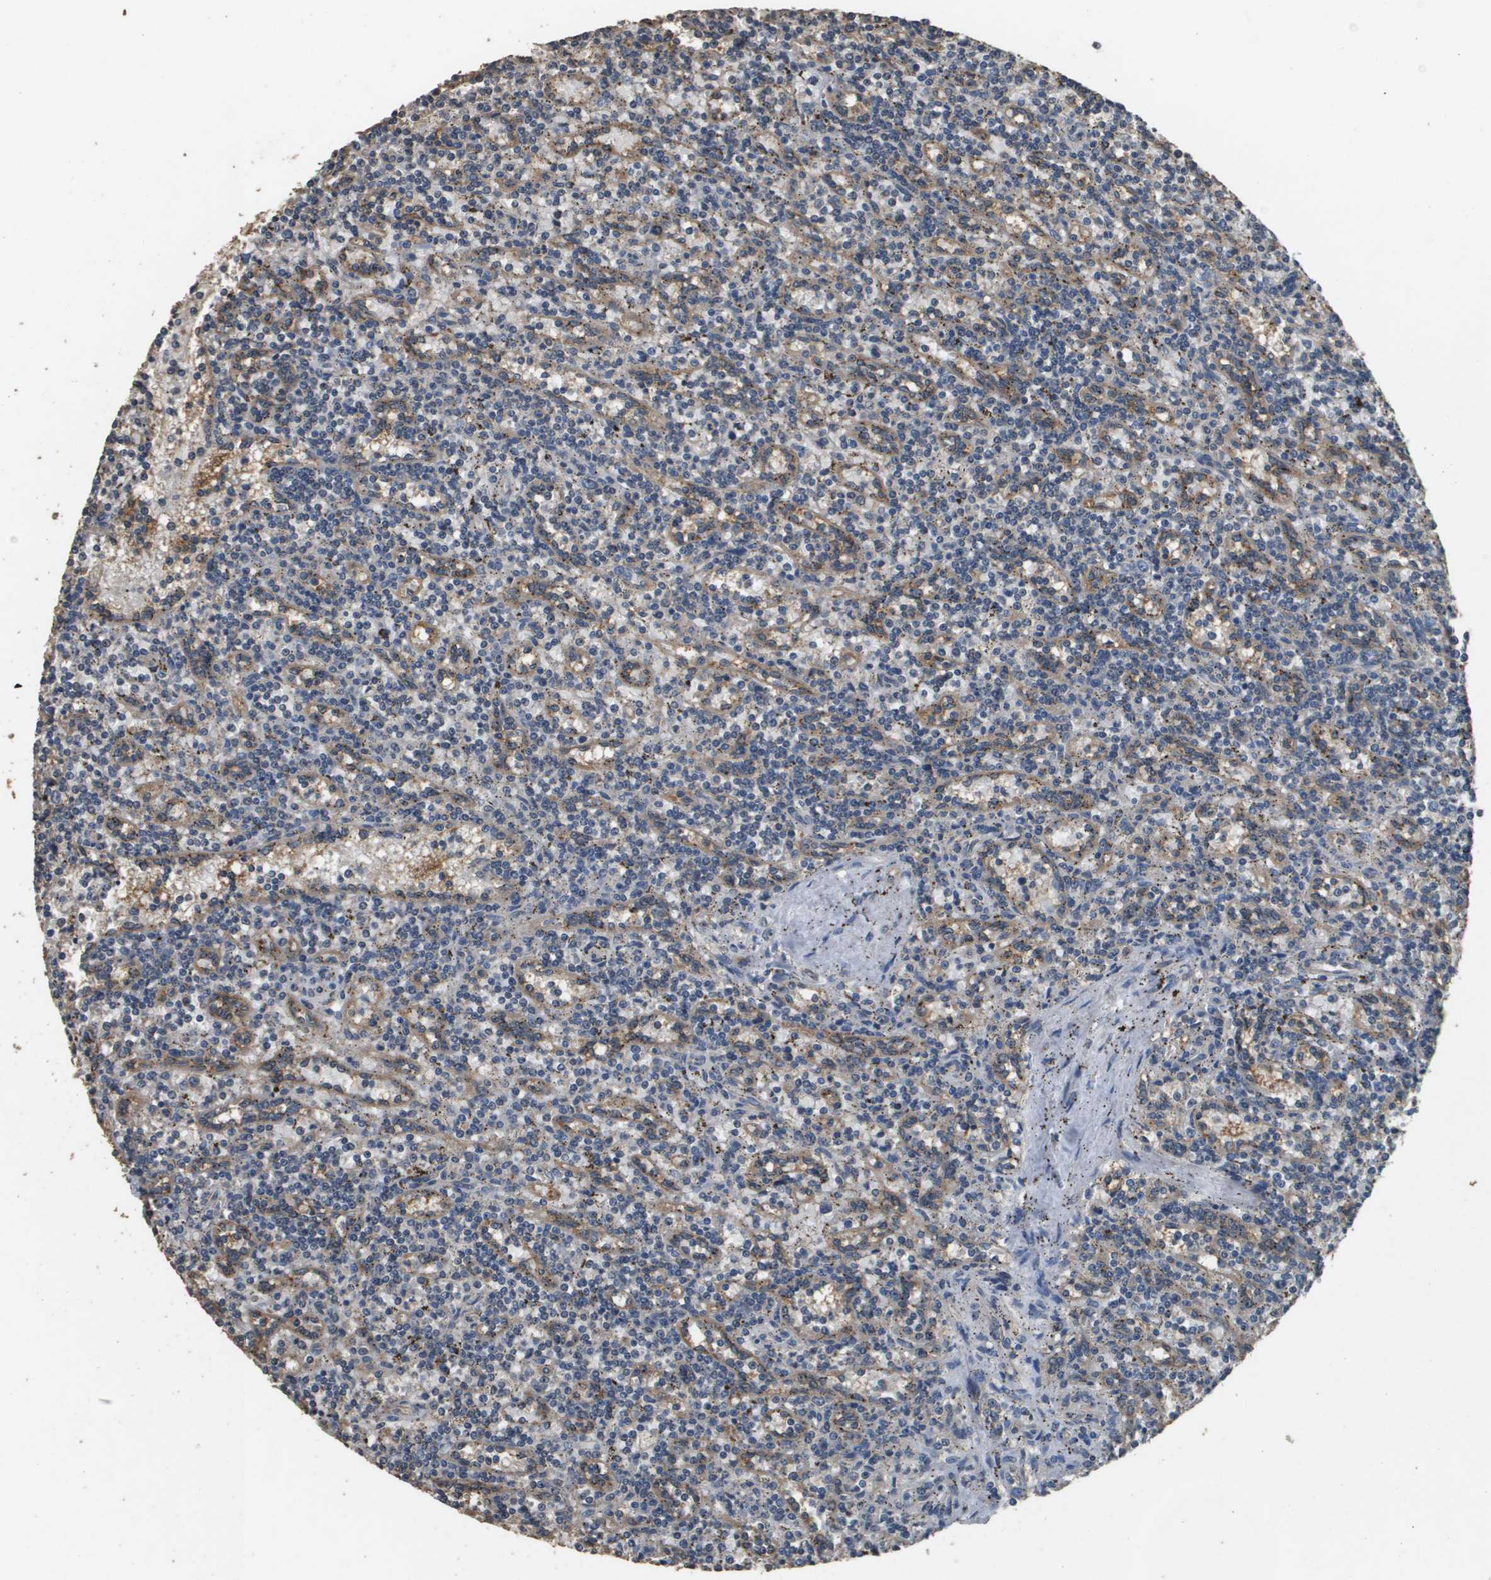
{"staining": {"intensity": "negative", "quantity": "none", "location": "none"}, "tissue": "lymphoma", "cell_type": "Tumor cells", "image_type": "cancer", "snomed": [{"axis": "morphology", "description": "Malignant lymphoma, non-Hodgkin's type, Low grade"}, {"axis": "topography", "description": "Spleen"}], "caption": "This is an immunohistochemistry micrograph of human lymphoma. There is no expression in tumor cells.", "gene": "RAB6B", "patient": {"sex": "male", "age": 73}}